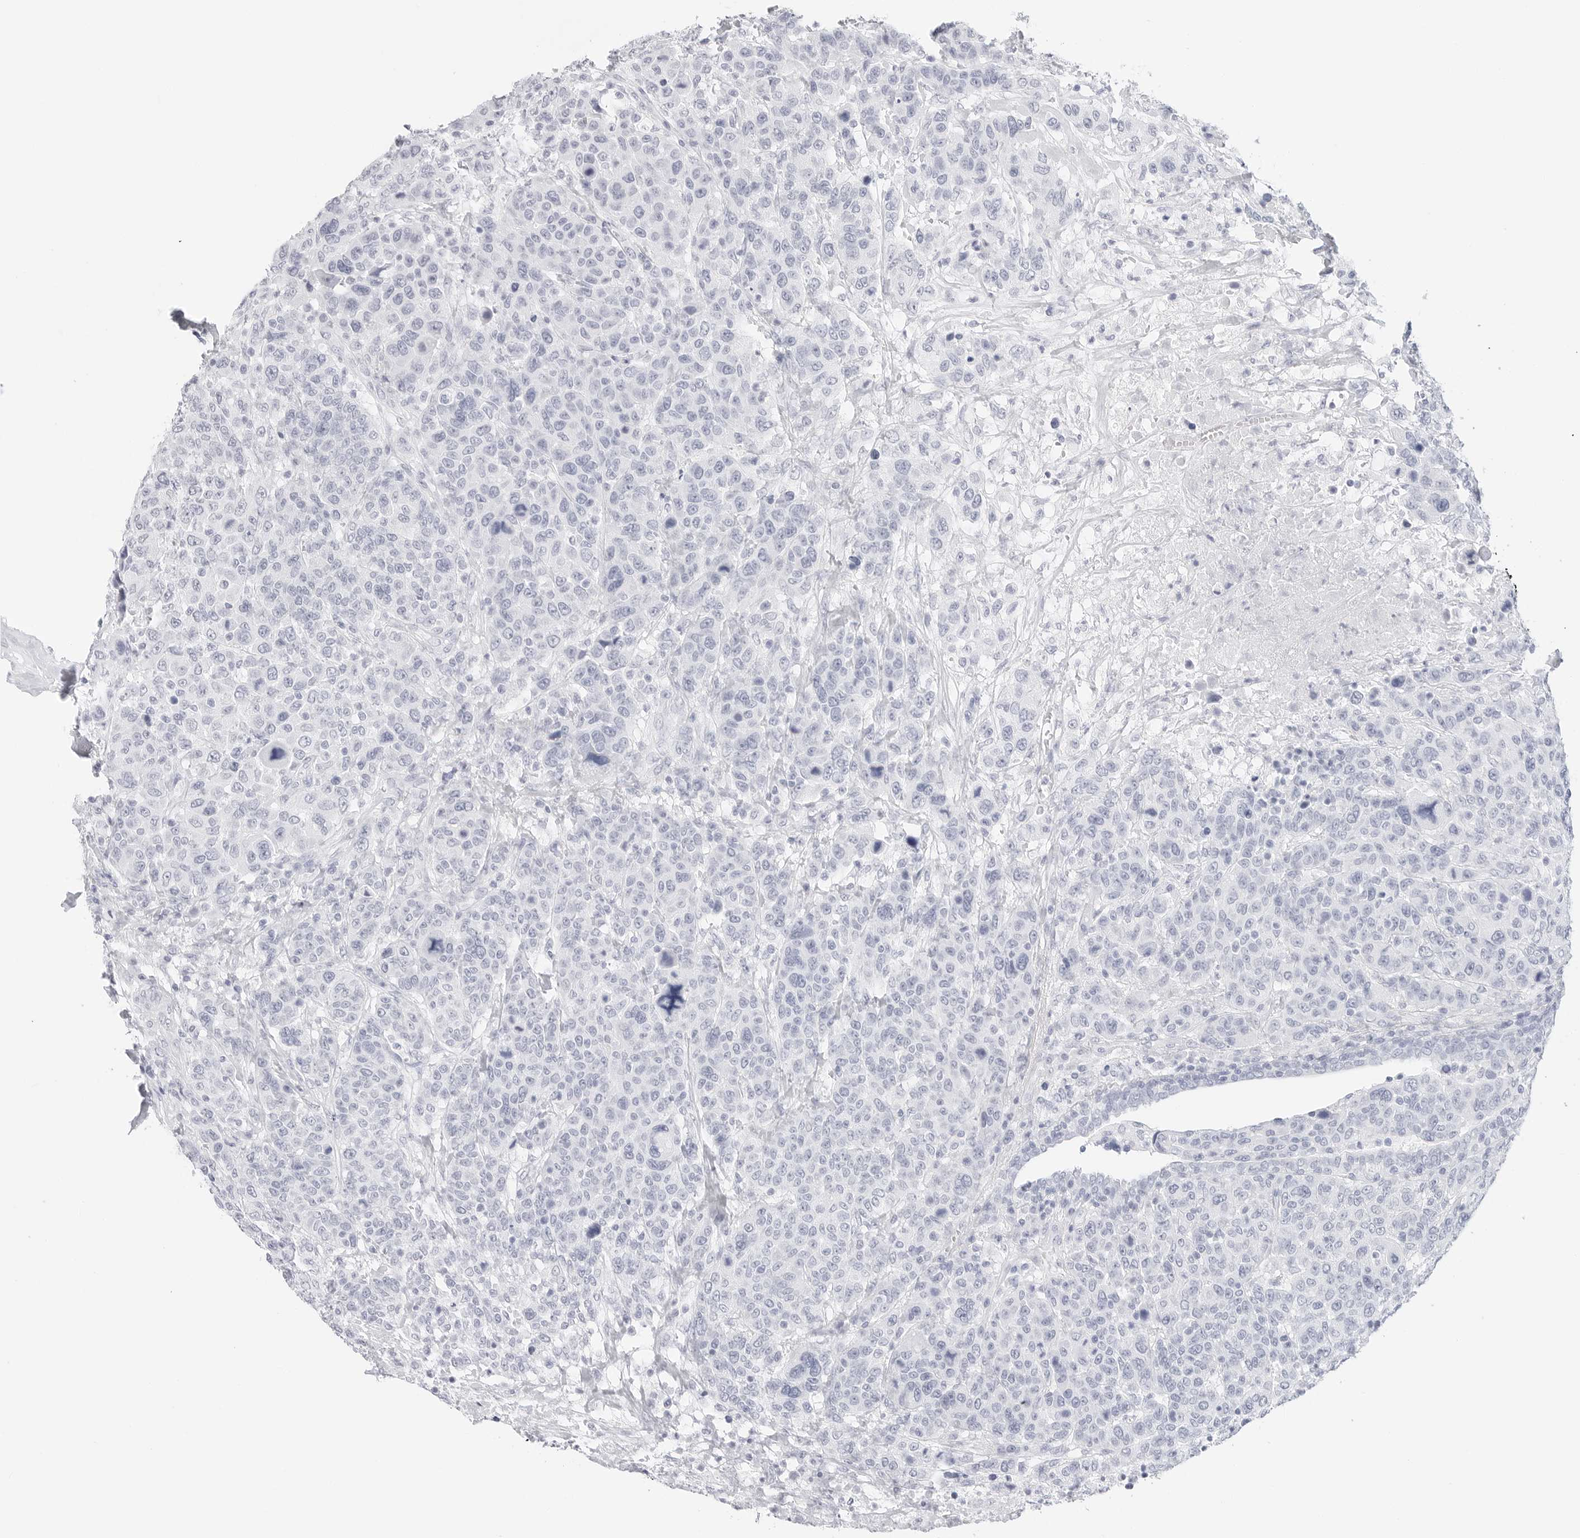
{"staining": {"intensity": "negative", "quantity": "none", "location": "none"}, "tissue": "breast cancer", "cell_type": "Tumor cells", "image_type": "cancer", "snomed": [{"axis": "morphology", "description": "Duct carcinoma"}, {"axis": "topography", "description": "Breast"}], "caption": "Histopathology image shows no significant protein expression in tumor cells of breast cancer (infiltrating ductal carcinoma).", "gene": "TFF2", "patient": {"sex": "female", "age": 37}}